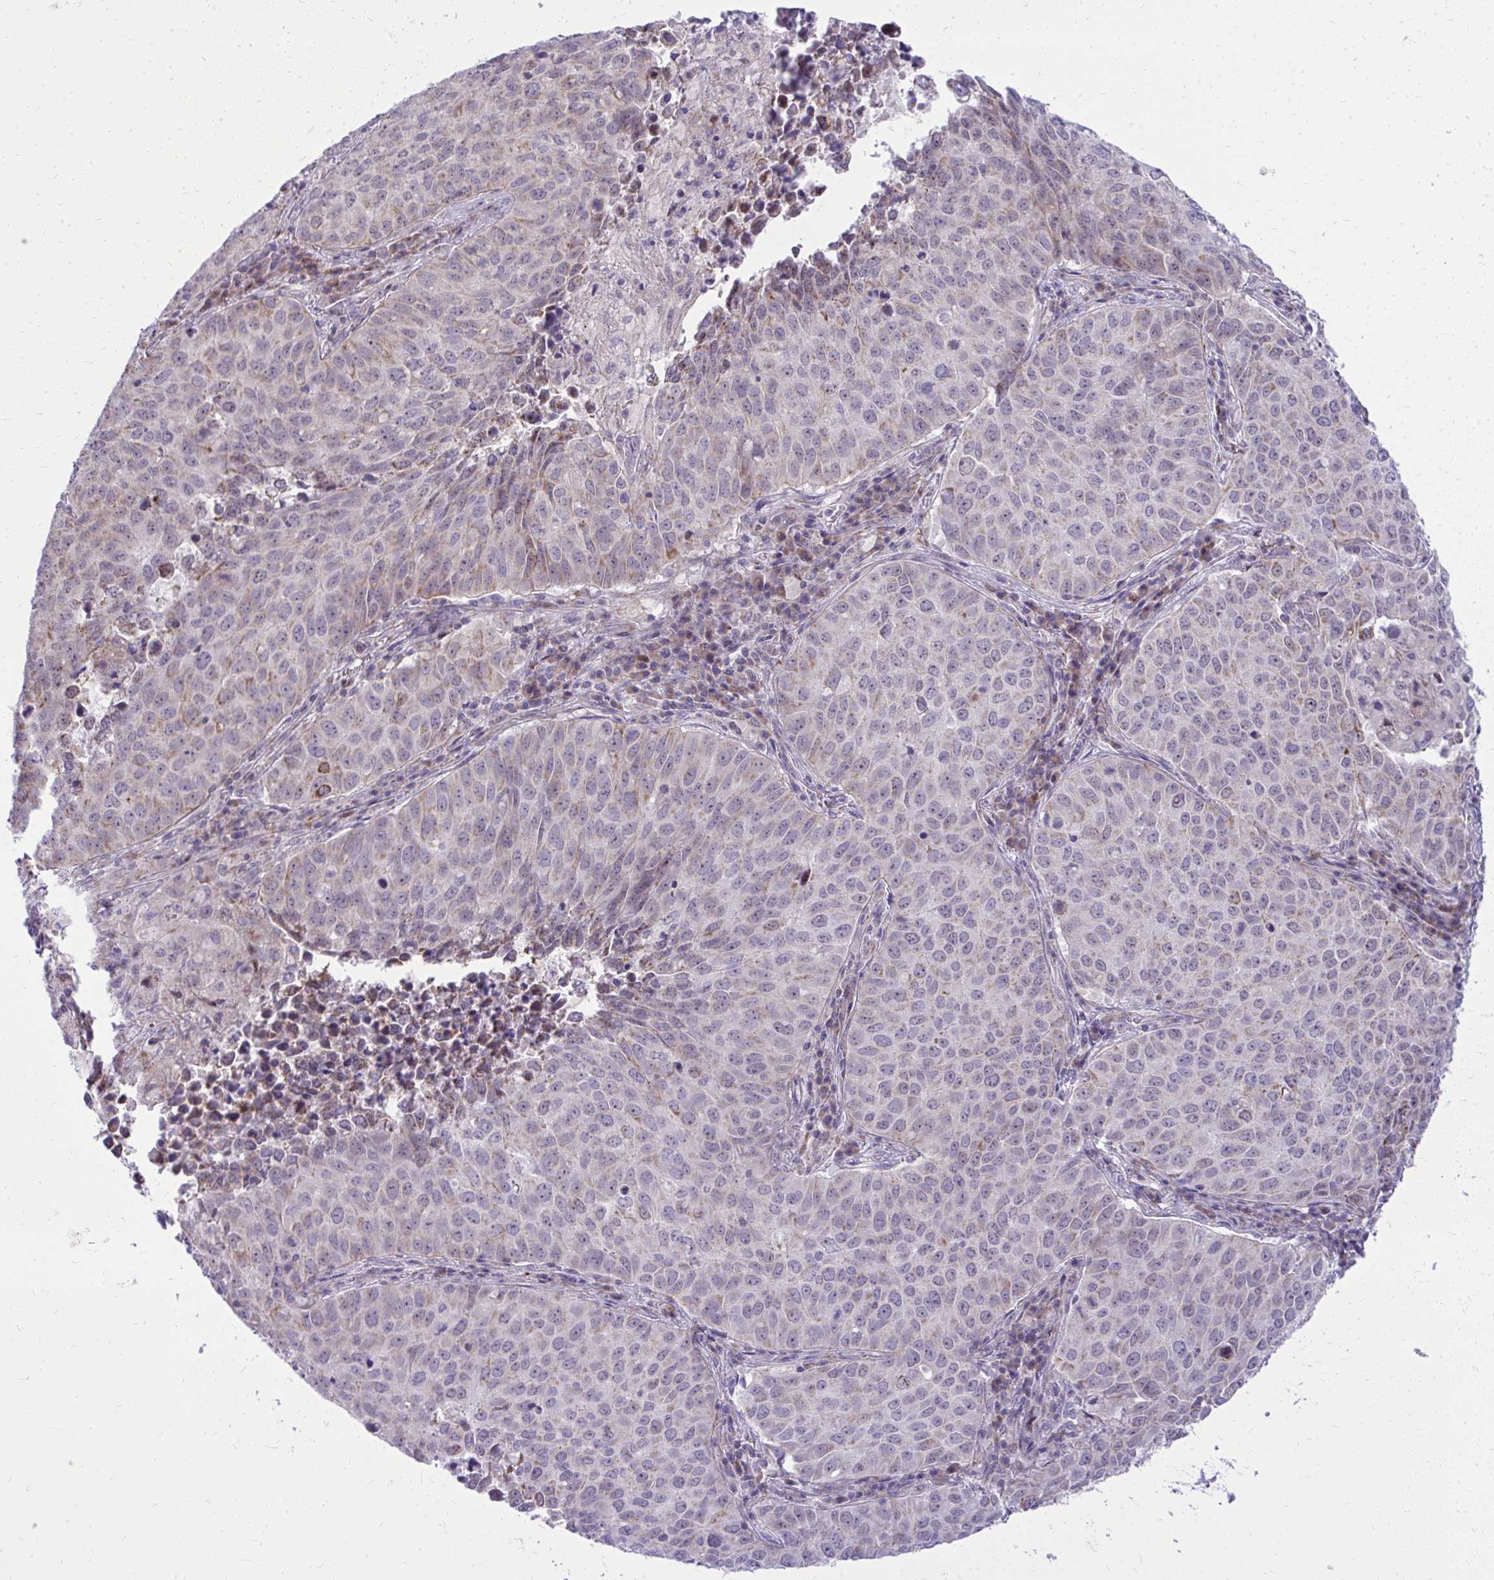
{"staining": {"intensity": "negative", "quantity": "none", "location": "none"}, "tissue": "lung cancer", "cell_type": "Tumor cells", "image_type": "cancer", "snomed": [{"axis": "morphology", "description": "Adenocarcinoma, NOS"}, {"axis": "topography", "description": "Lung"}], "caption": "There is no significant expression in tumor cells of adenocarcinoma (lung). Brightfield microscopy of IHC stained with DAB (3,3'-diaminobenzidine) (brown) and hematoxylin (blue), captured at high magnification.", "gene": "GPRIN3", "patient": {"sex": "female", "age": 50}}